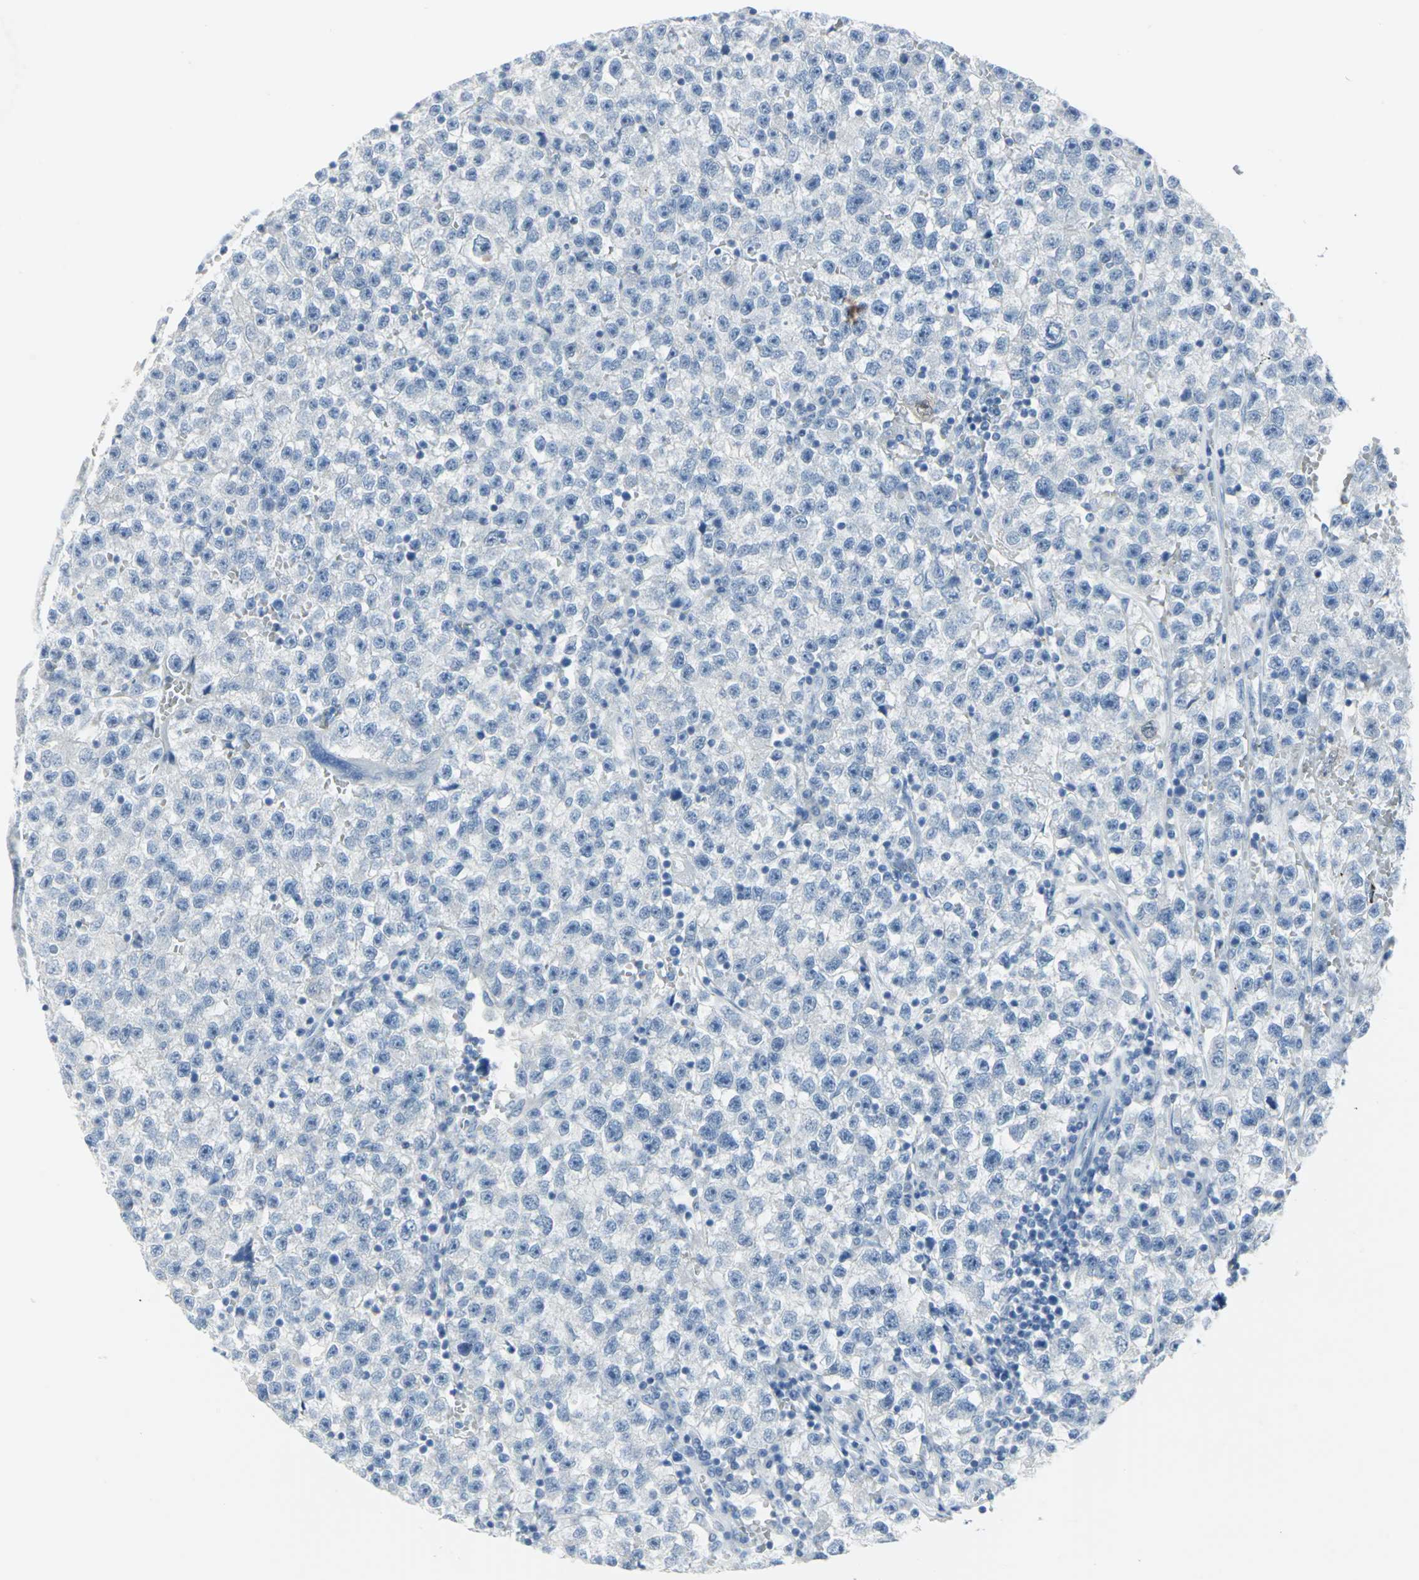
{"staining": {"intensity": "negative", "quantity": "none", "location": "none"}, "tissue": "testis cancer", "cell_type": "Tumor cells", "image_type": "cancer", "snomed": [{"axis": "morphology", "description": "Seminoma, NOS"}, {"axis": "topography", "description": "Testis"}], "caption": "Tumor cells are negative for brown protein staining in testis cancer (seminoma). (Immunohistochemistry (ihc), brightfield microscopy, high magnification).", "gene": "SFN", "patient": {"sex": "male", "age": 22}}